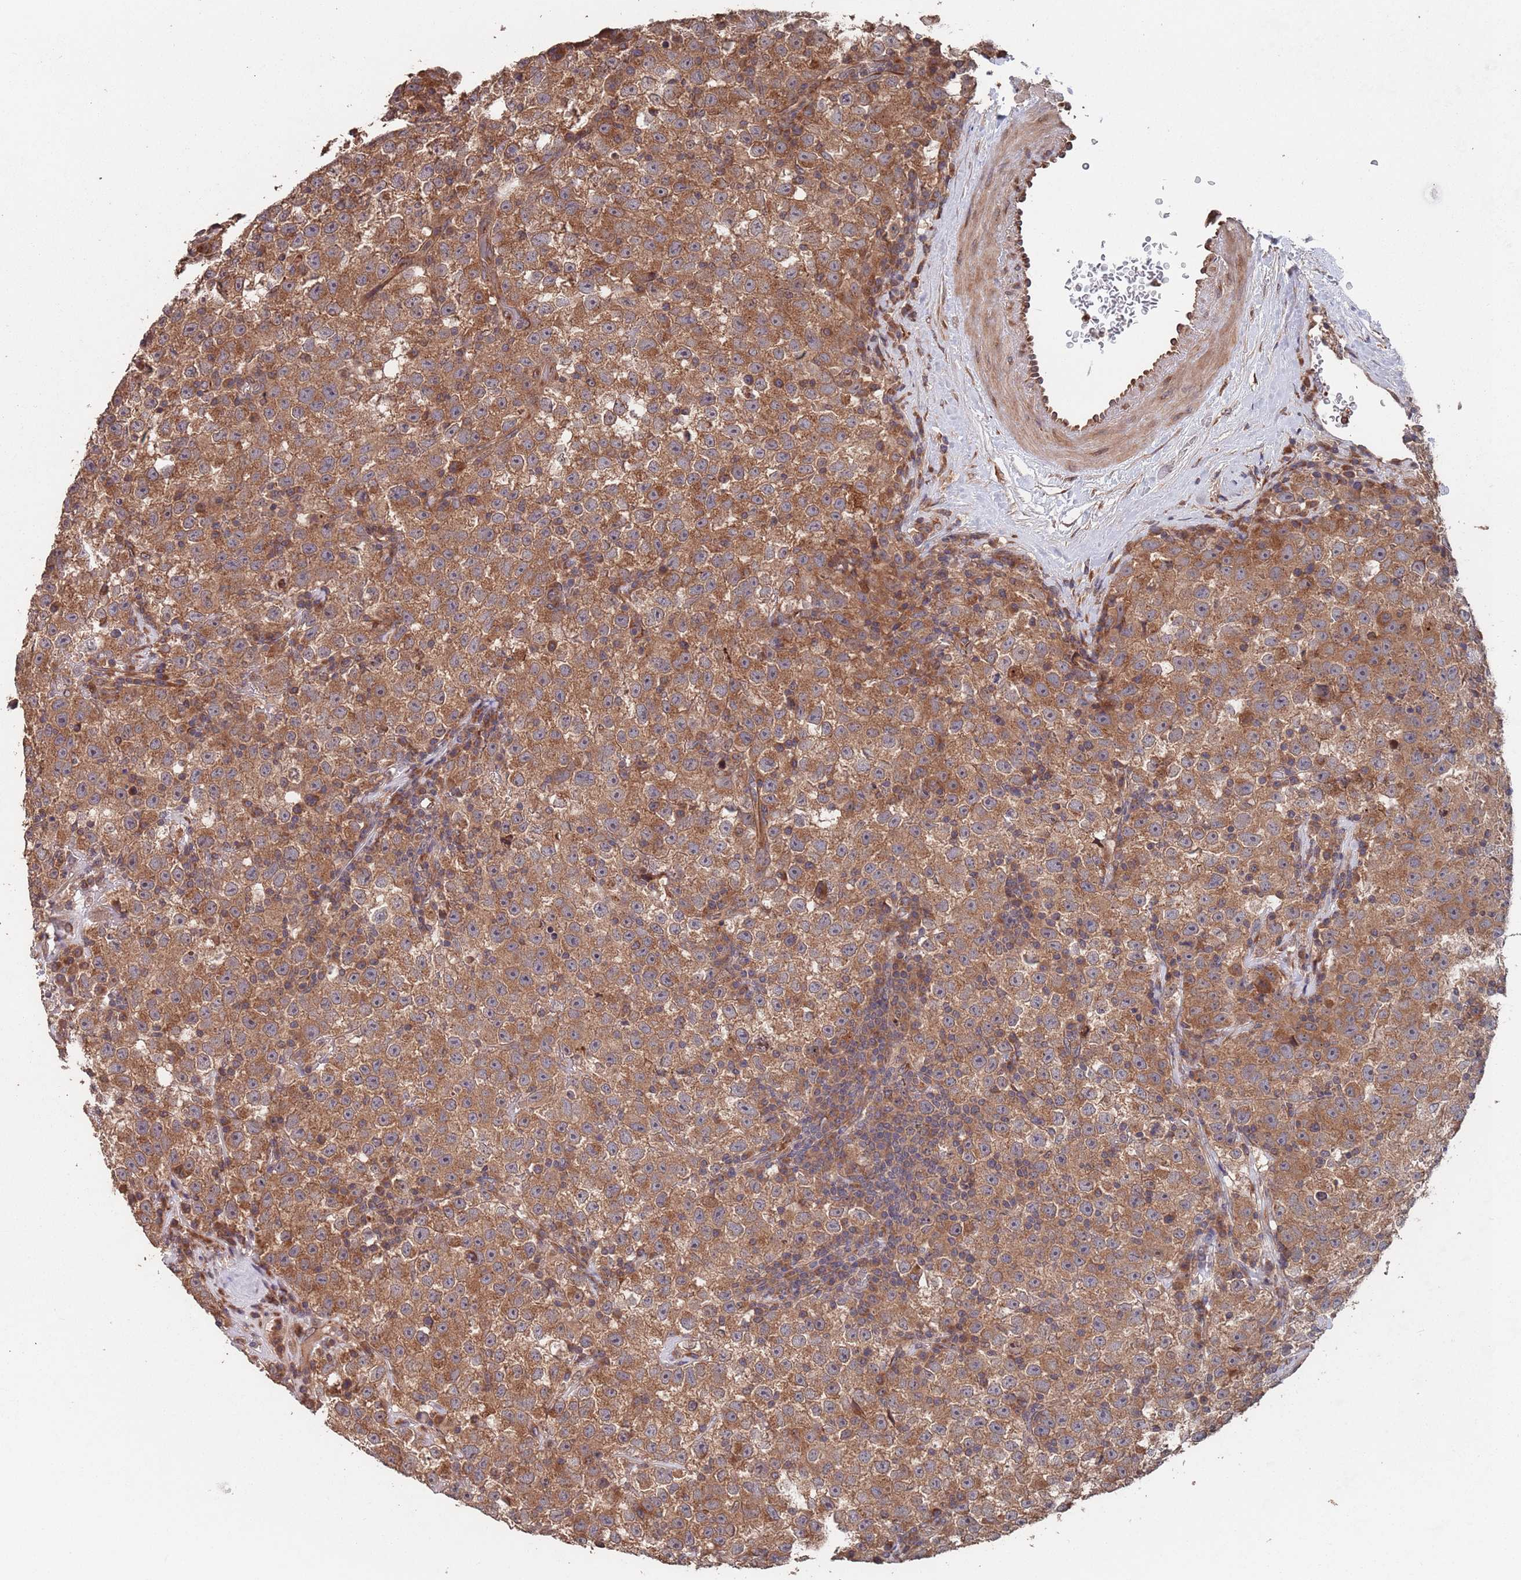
{"staining": {"intensity": "moderate", "quantity": ">75%", "location": "cytoplasmic/membranous"}, "tissue": "testis cancer", "cell_type": "Tumor cells", "image_type": "cancer", "snomed": [{"axis": "morphology", "description": "Seminoma, NOS"}, {"axis": "topography", "description": "Testis"}], "caption": "This micrograph displays seminoma (testis) stained with IHC to label a protein in brown. The cytoplasmic/membranous of tumor cells show moderate positivity for the protein. Nuclei are counter-stained blue.", "gene": "UNC45A", "patient": {"sex": "male", "age": 22}}